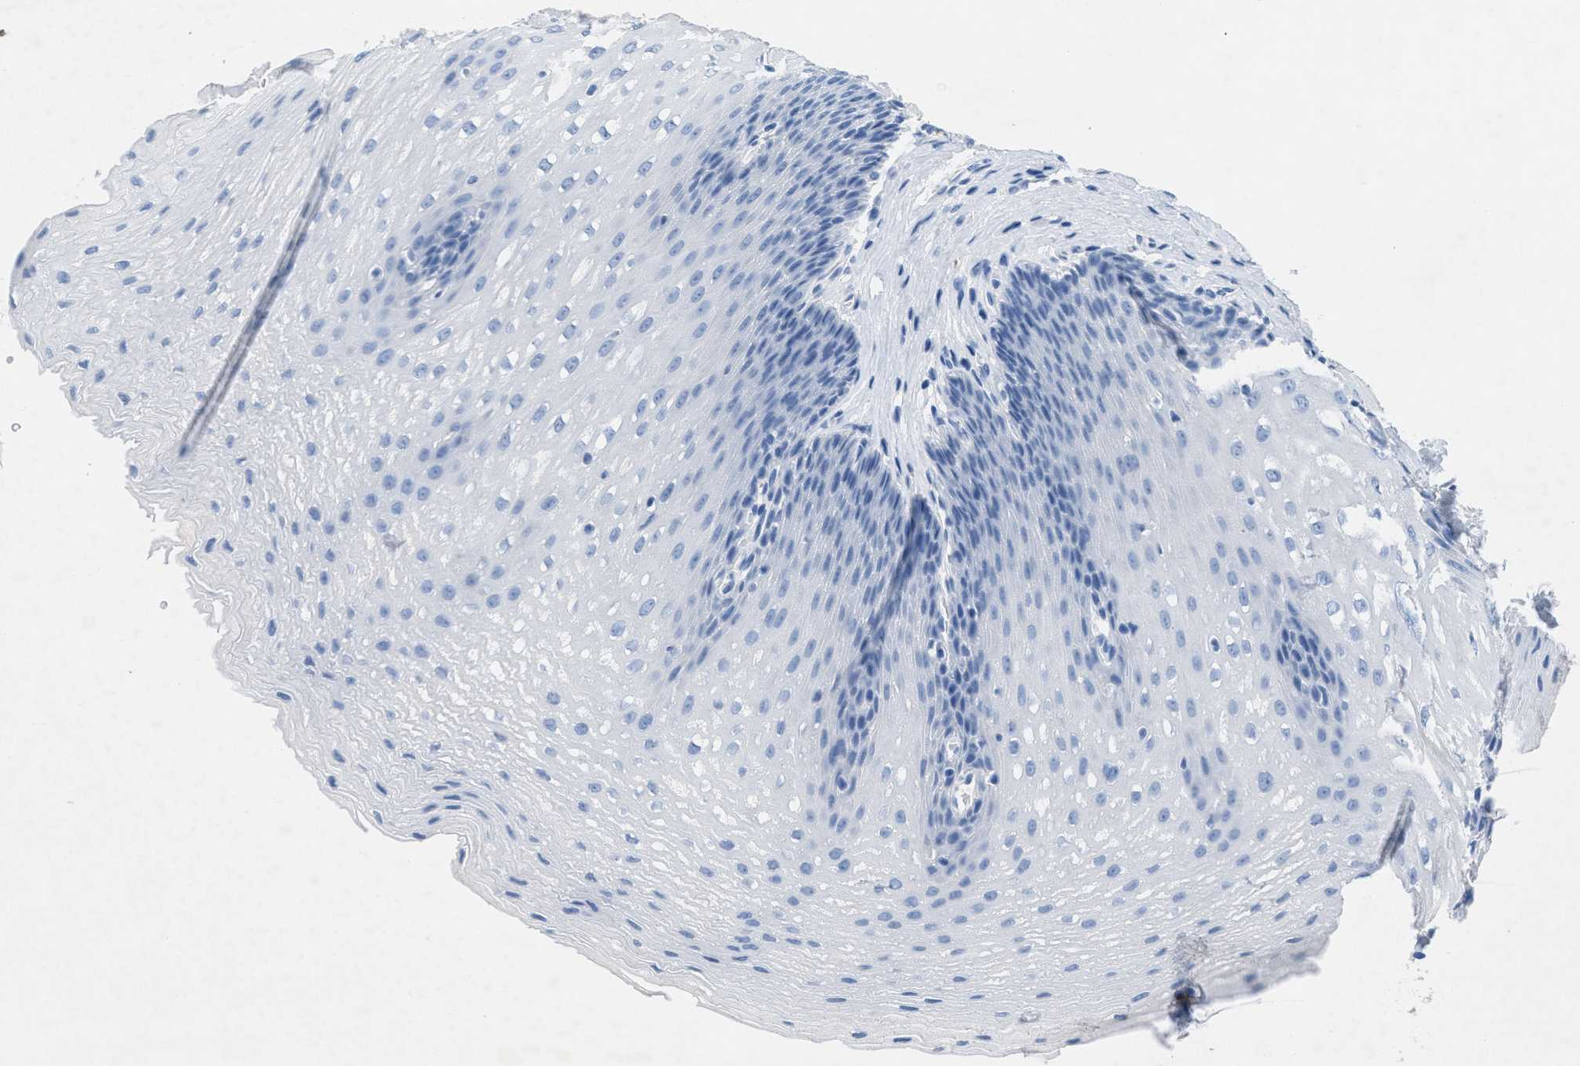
{"staining": {"intensity": "negative", "quantity": "none", "location": "none"}, "tissue": "esophagus", "cell_type": "Squamous epithelial cells", "image_type": "normal", "snomed": [{"axis": "morphology", "description": "Normal tissue, NOS"}, {"axis": "topography", "description": "Esophagus"}], "caption": "DAB (3,3'-diaminobenzidine) immunohistochemical staining of benign human esophagus reveals no significant staining in squamous epithelial cells.", "gene": "GPM6A", "patient": {"sex": "male", "age": 48}}